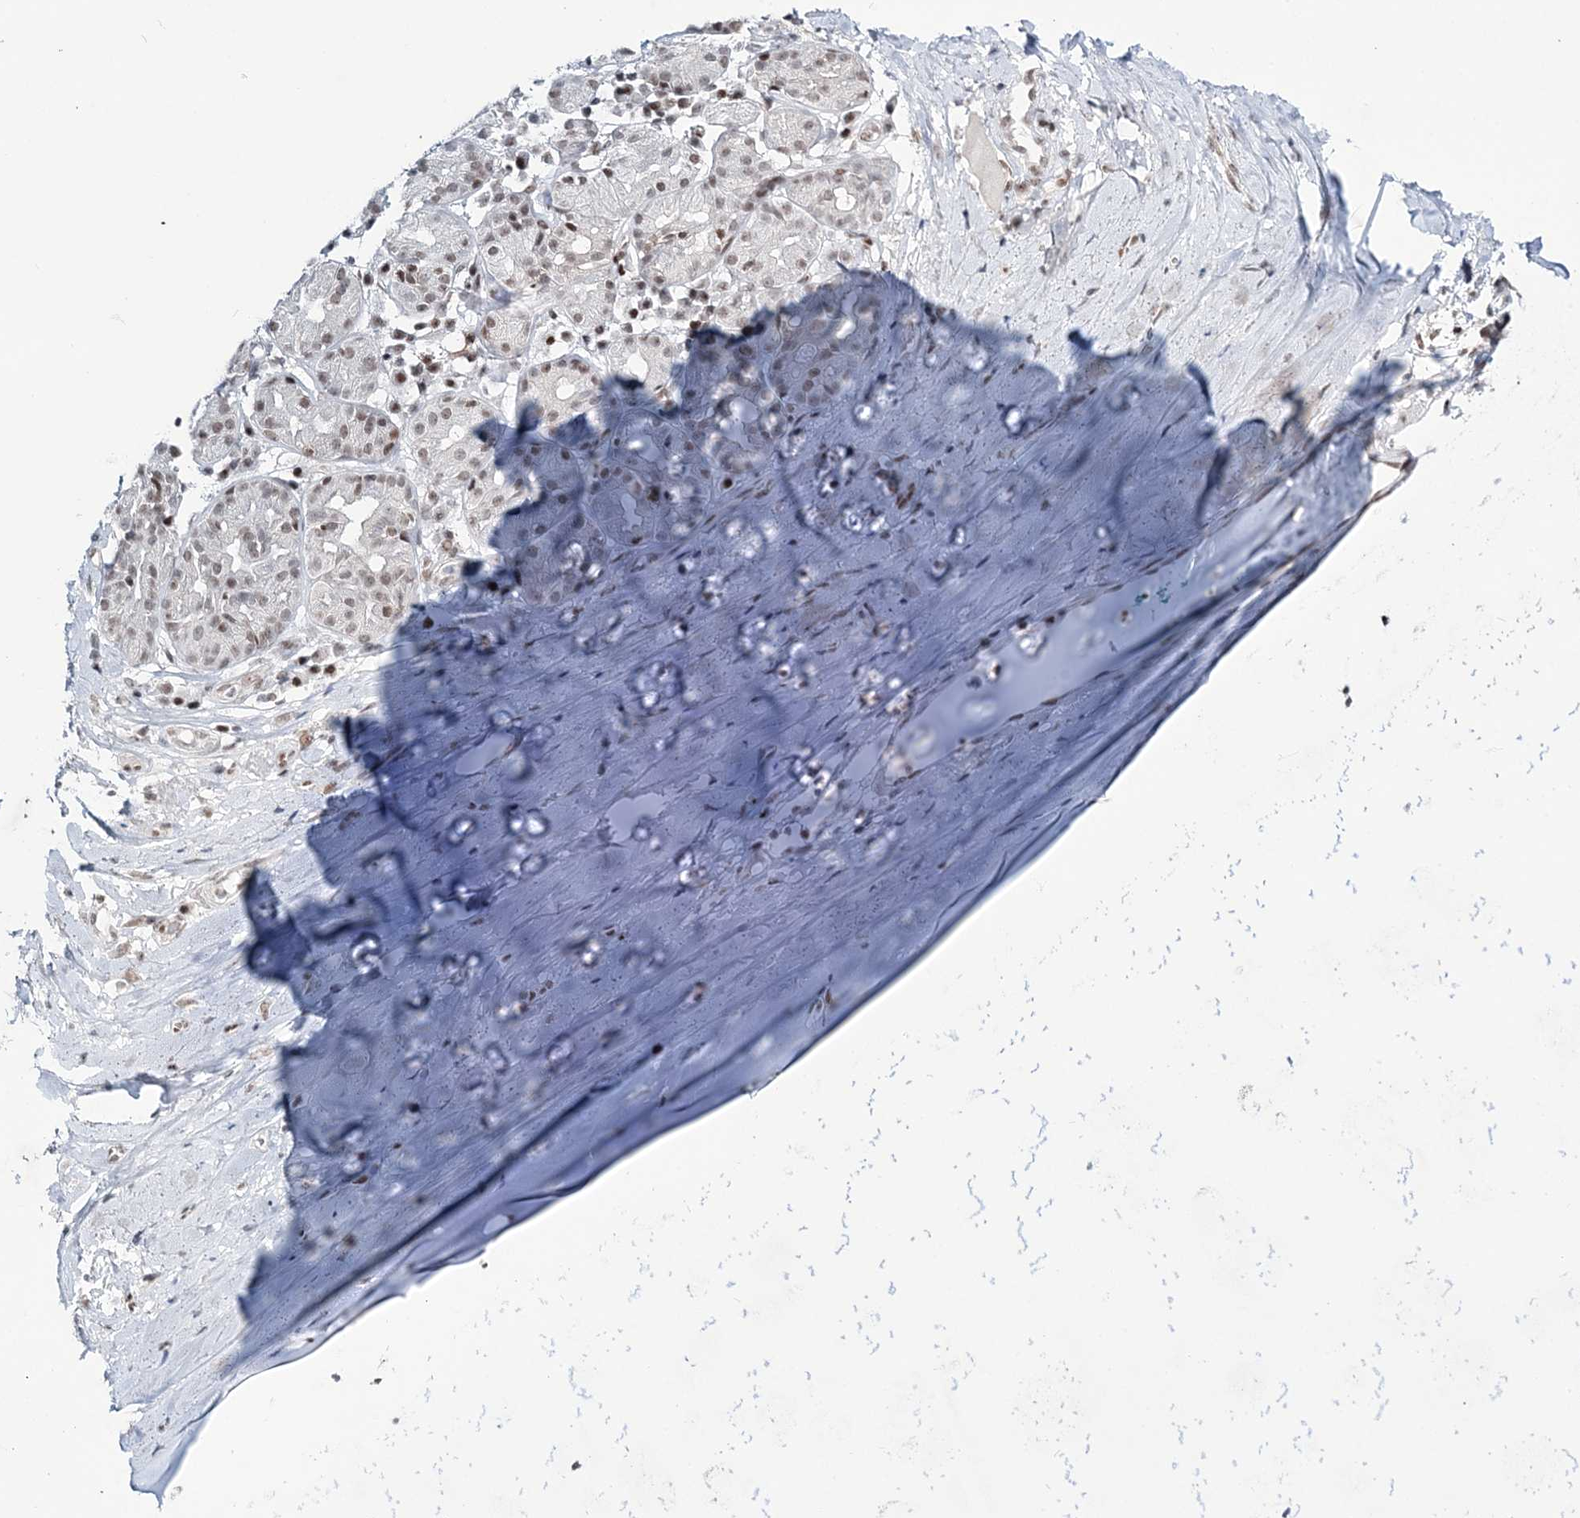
{"staining": {"intensity": "negative", "quantity": "none", "location": "none"}, "tissue": "adipose tissue", "cell_type": "Adipocytes", "image_type": "normal", "snomed": [{"axis": "morphology", "description": "Normal tissue, NOS"}, {"axis": "morphology", "description": "Basal cell carcinoma"}, {"axis": "topography", "description": "Cartilage tissue"}, {"axis": "topography", "description": "Nasopharynx"}, {"axis": "topography", "description": "Oral tissue"}], "caption": "A high-resolution photomicrograph shows immunohistochemistry (IHC) staining of unremarkable adipose tissue, which shows no significant staining in adipocytes. Nuclei are stained in blue.", "gene": "LRRFIP2", "patient": {"sex": "female", "age": 77}}